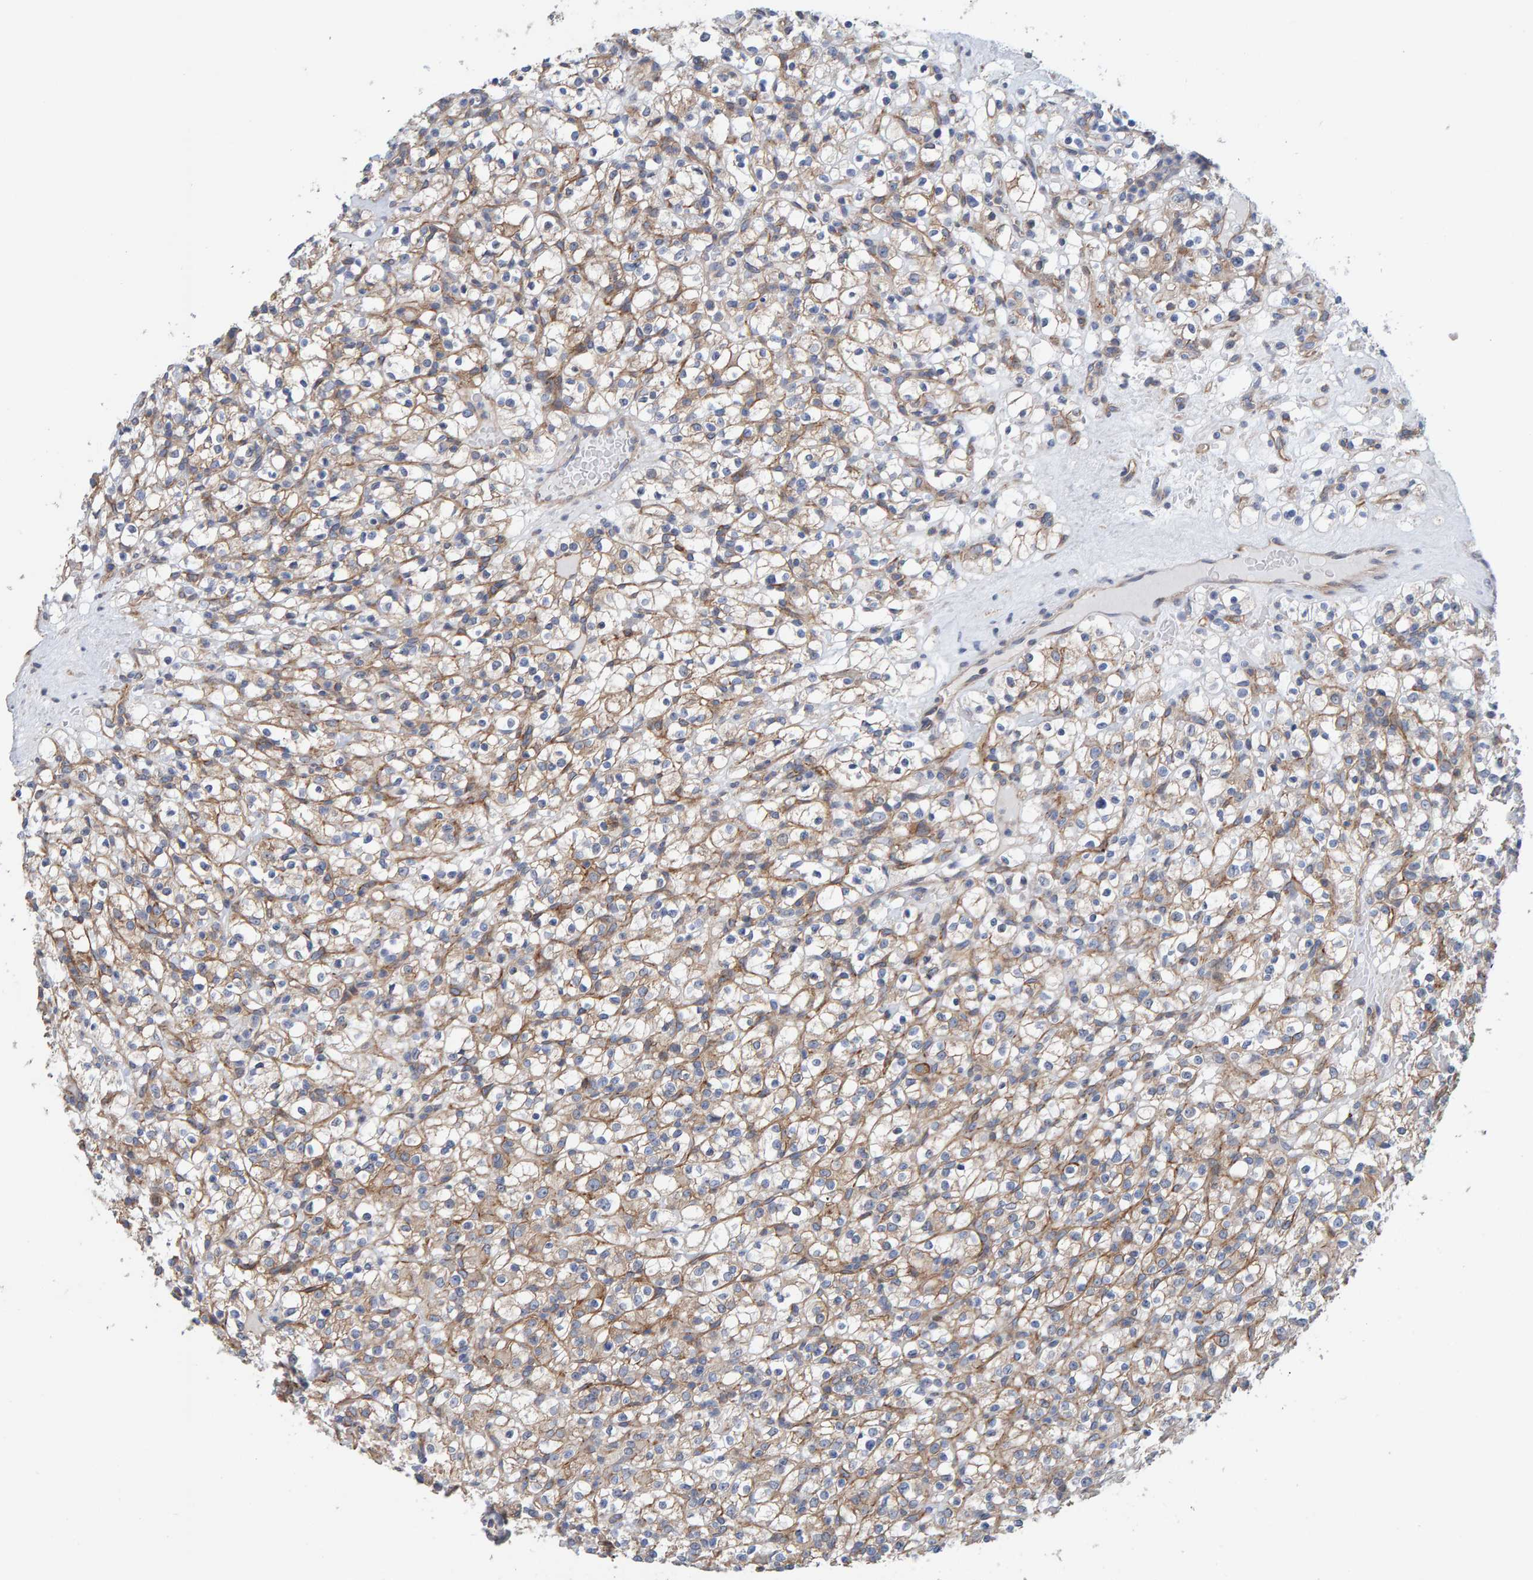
{"staining": {"intensity": "moderate", "quantity": ">75%", "location": "cytoplasmic/membranous"}, "tissue": "renal cancer", "cell_type": "Tumor cells", "image_type": "cancer", "snomed": [{"axis": "morphology", "description": "Normal tissue, NOS"}, {"axis": "morphology", "description": "Adenocarcinoma, NOS"}, {"axis": "topography", "description": "Kidney"}], "caption": "Adenocarcinoma (renal) stained for a protein (brown) demonstrates moderate cytoplasmic/membranous positive staining in approximately >75% of tumor cells.", "gene": "RGP1", "patient": {"sex": "female", "age": 72}}